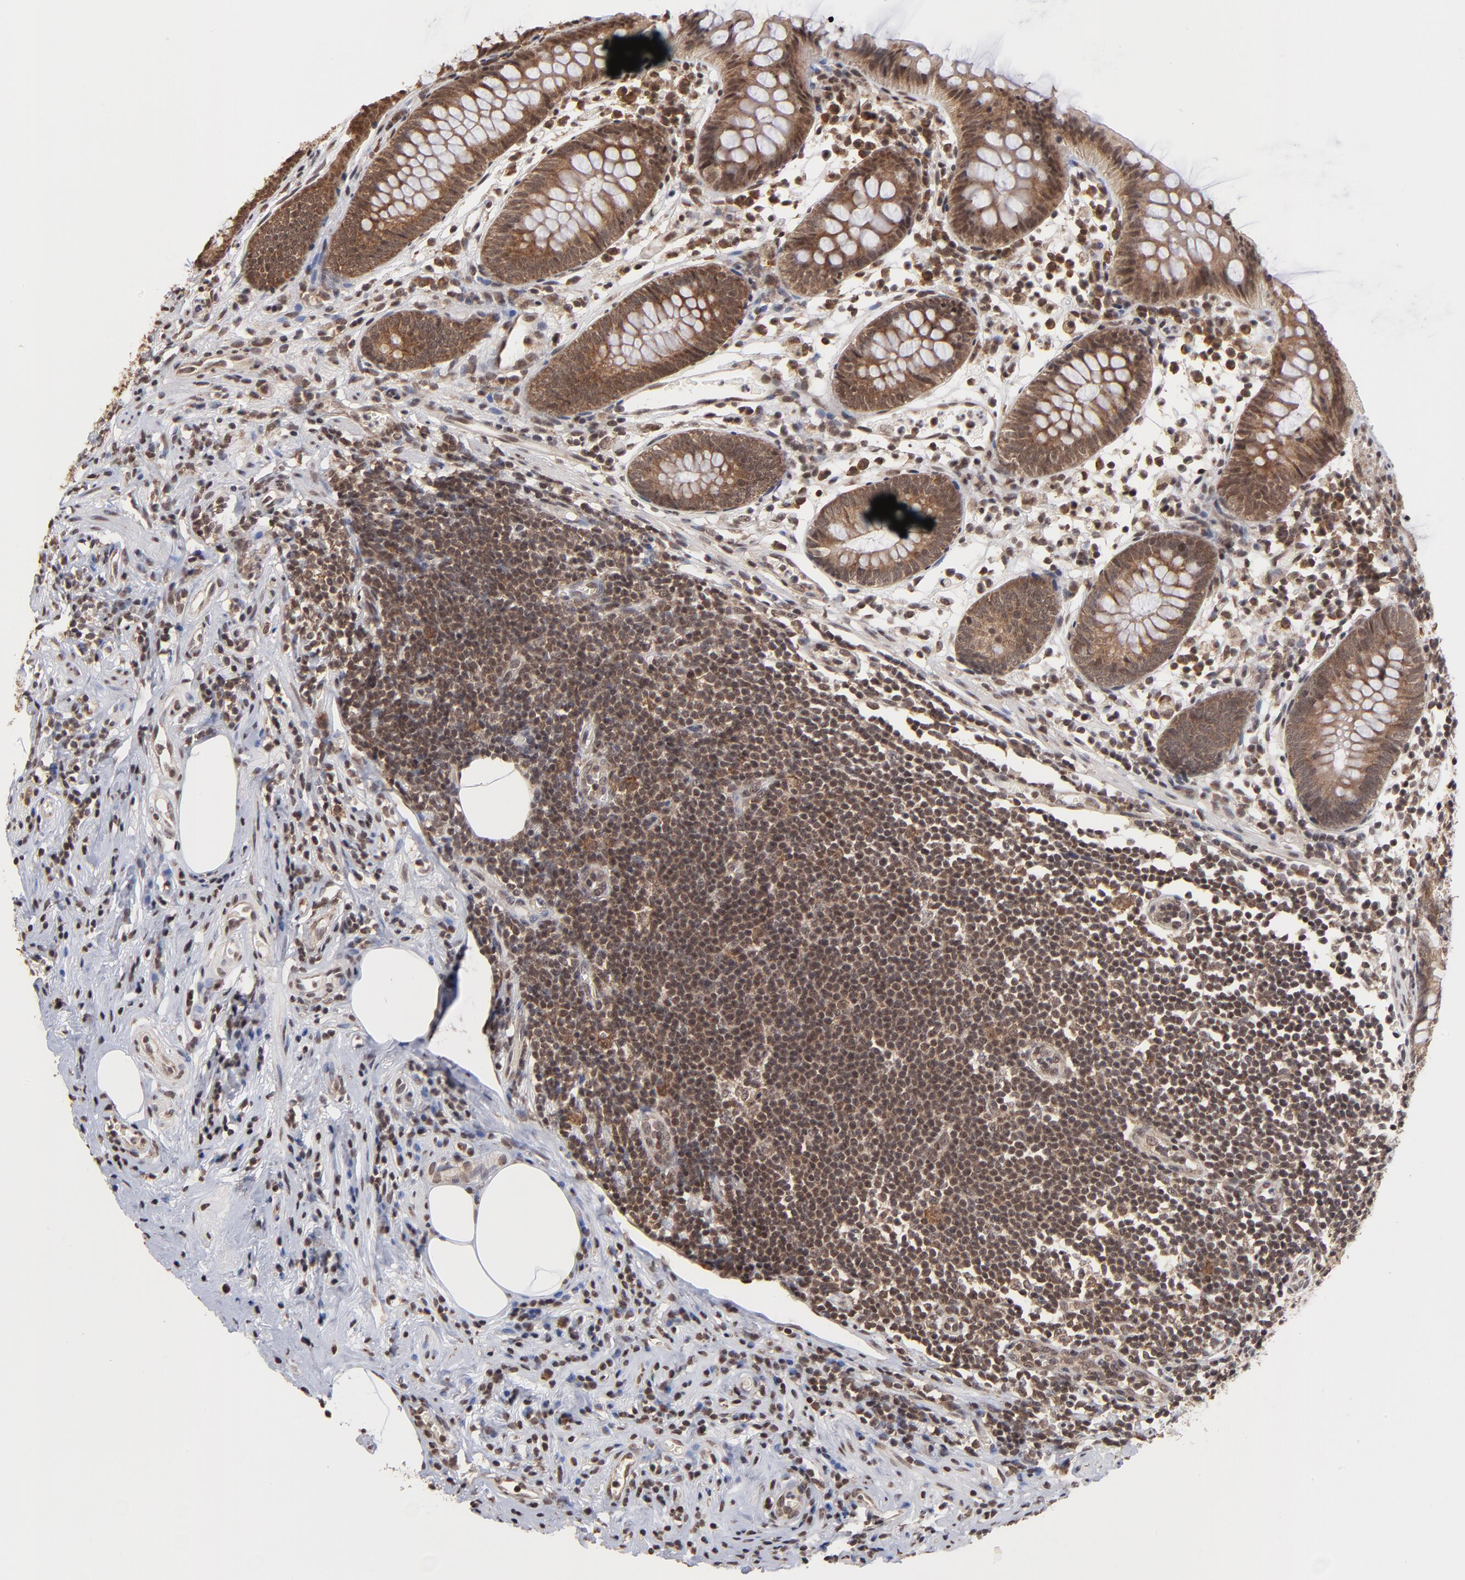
{"staining": {"intensity": "moderate", "quantity": ">75%", "location": "cytoplasmic/membranous"}, "tissue": "appendix", "cell_type": "Glandular cells", "image_type": "normal", "snomed": [{"axis": "morphology", "description": "Normal tissue, NOS"}, {"axis": "topography", "description": "Appendix"}], "caption": "Appendix stained with DAB immunohistochemistry displays medium levels of moderate cytoplasmic/membranous staining in approximately >75% of glandular cells.", "gene": "BRPF1", "patient": {"sex": "male", "age": 38}}